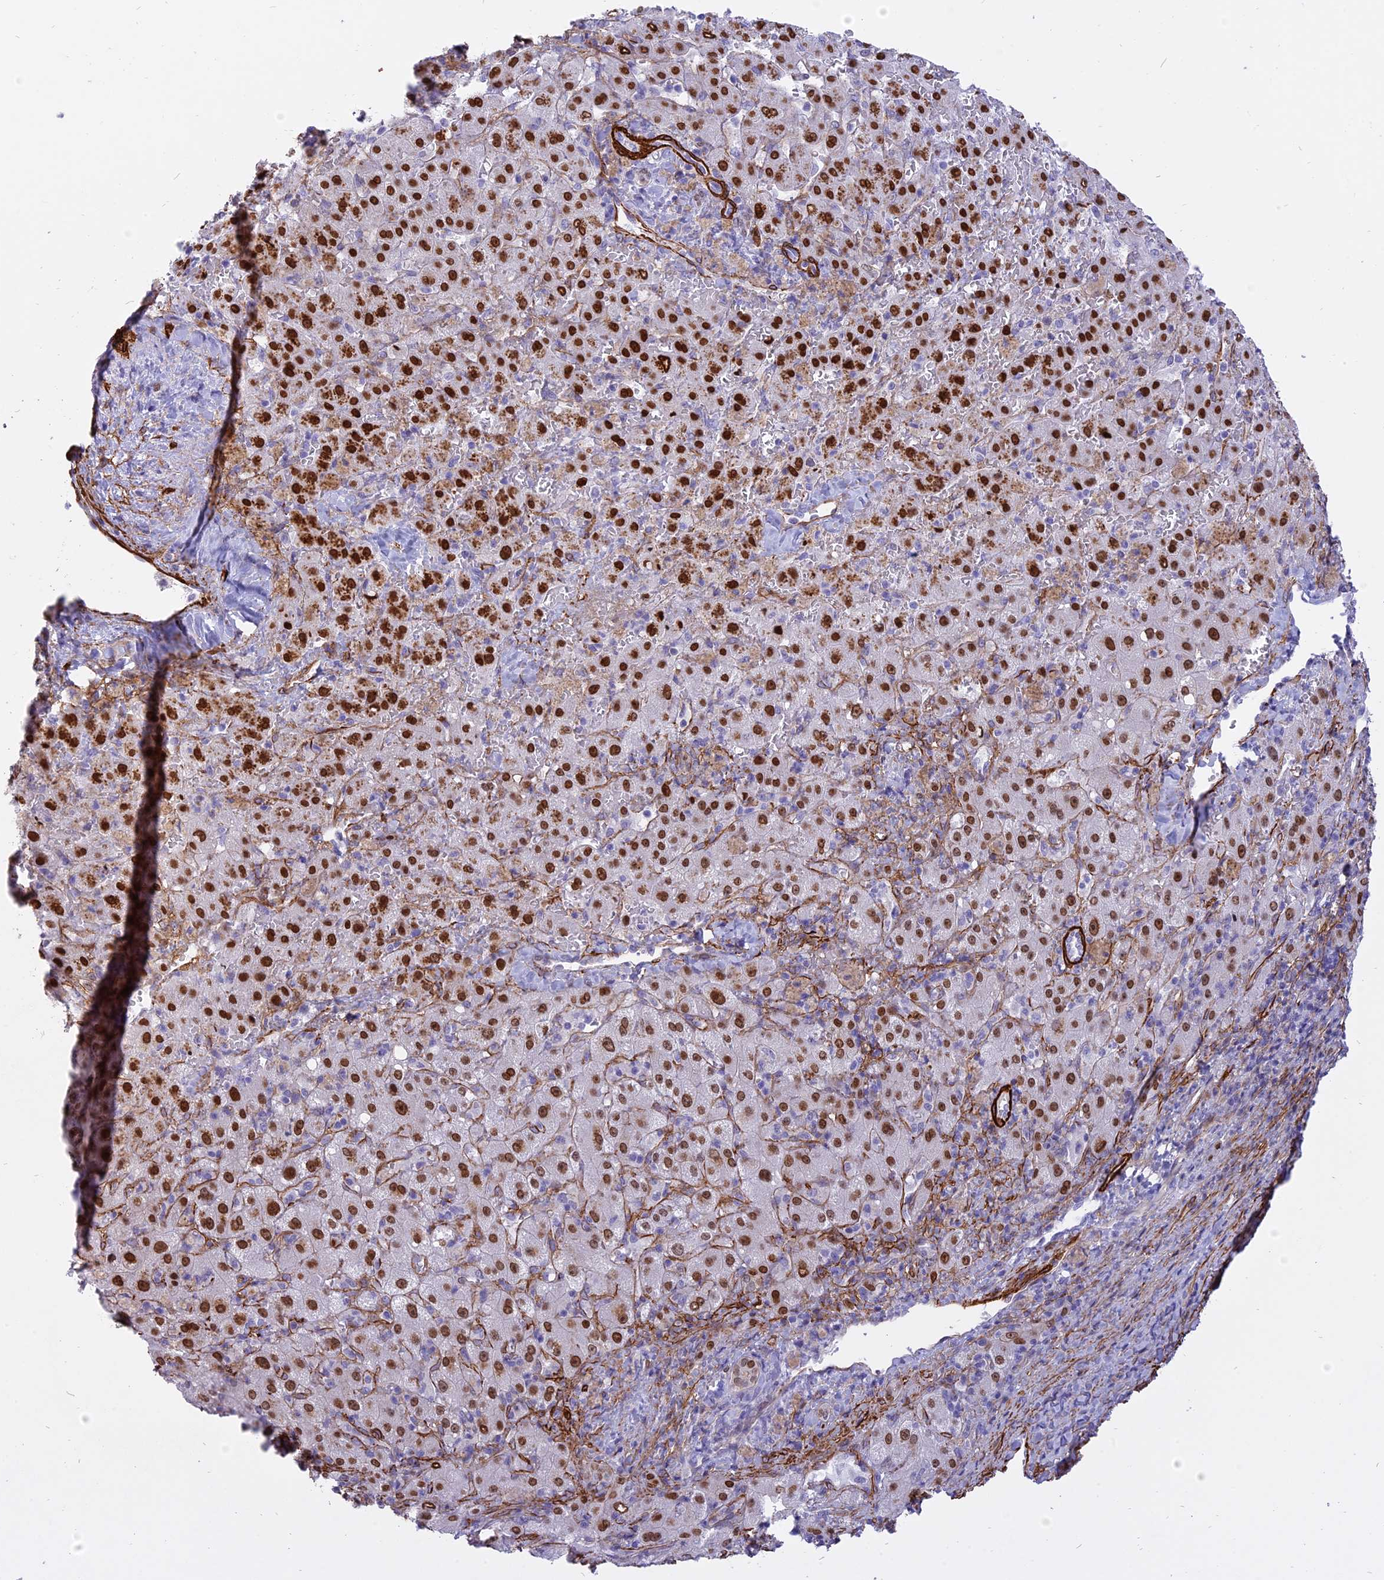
{"staining": {"intensity": "strong", "quantity": "25%-75%", "location": "nuclear"}, "tissue": "liver cancer", "cell_type": "Tumor cells", "image_type": "cancer", "snomed": [{"axis": "morphology", "description": "Carcinoma, Hepatocellular, NOS"}, {"axis": "topography", "description": "Liver"}], "caption": "This micrograph reveals immunohistochemistry staining of human liver cancer (hepatocellular carcinoma), with high strong nuclear staining in about 25%-75% of tumor cells.", "gene": "CENPV", "patient": {"sex": "female", "age": 58}}